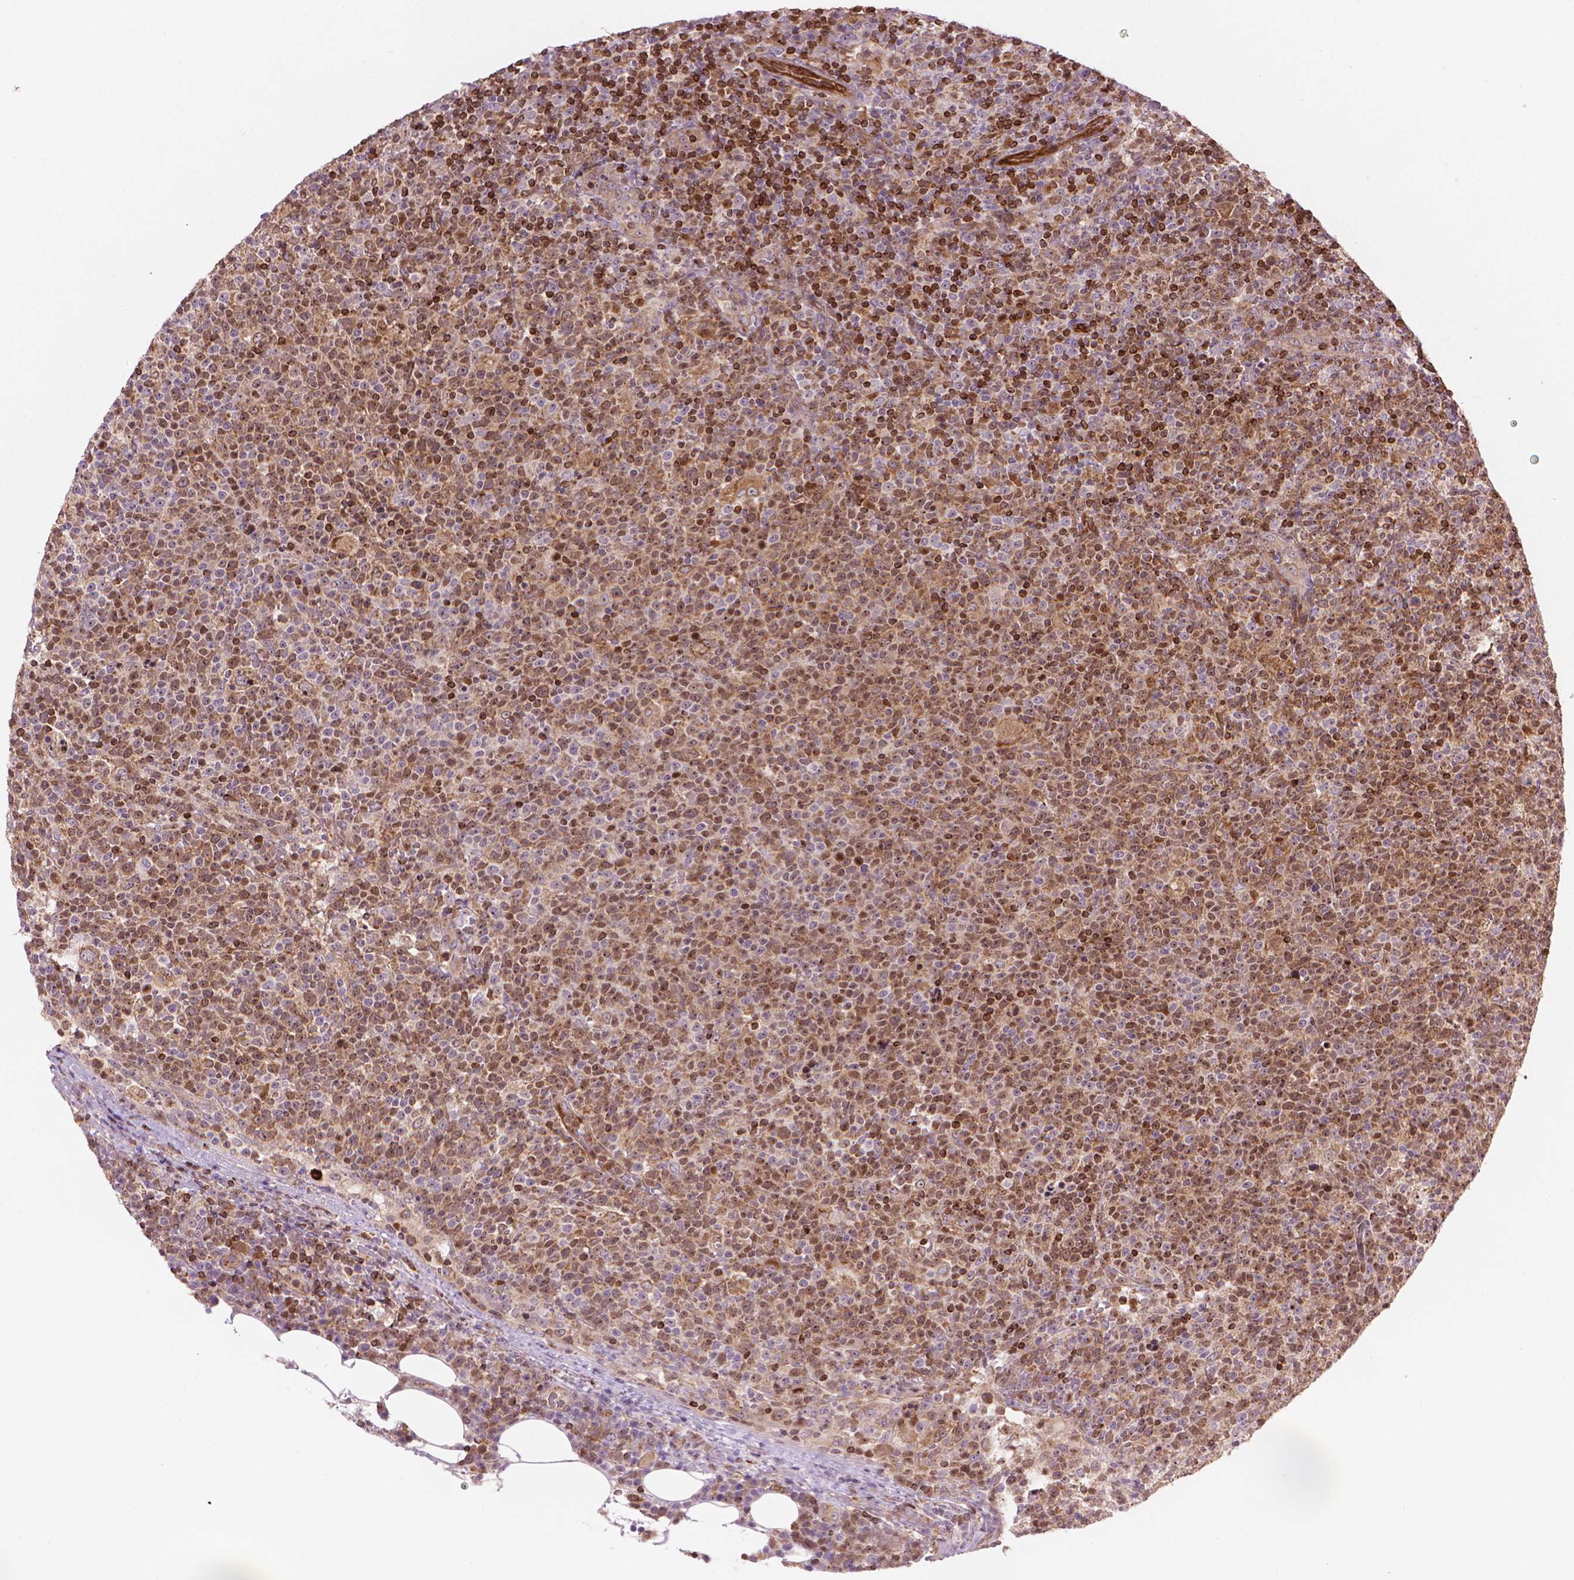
{"staining": {"intensity": "moderate", "quantity": "25%-75%", "location": "cytoplasmic/membranous,nuclear"}, "tissue": "lymphoma", "cell_type": "Tumor cells", "image_type": "cancer", "snomed": [{"axis": "morphology", "description": "Malignant lymphoma, non-Hodgkin's type, High grade"}, {"axis": "topography", "description": "Lymph node"}], "caption": "High-grade malignant lymphoma, non-Hodgkin's type was stained to show a protein in brown. There is medium levels of moderate cytoplasmic/membranous and nuclear expression in approximately 25%-75% of tumor cells.", "gene": "SMC2", "patient": {"sex": "male", "age": 61}}